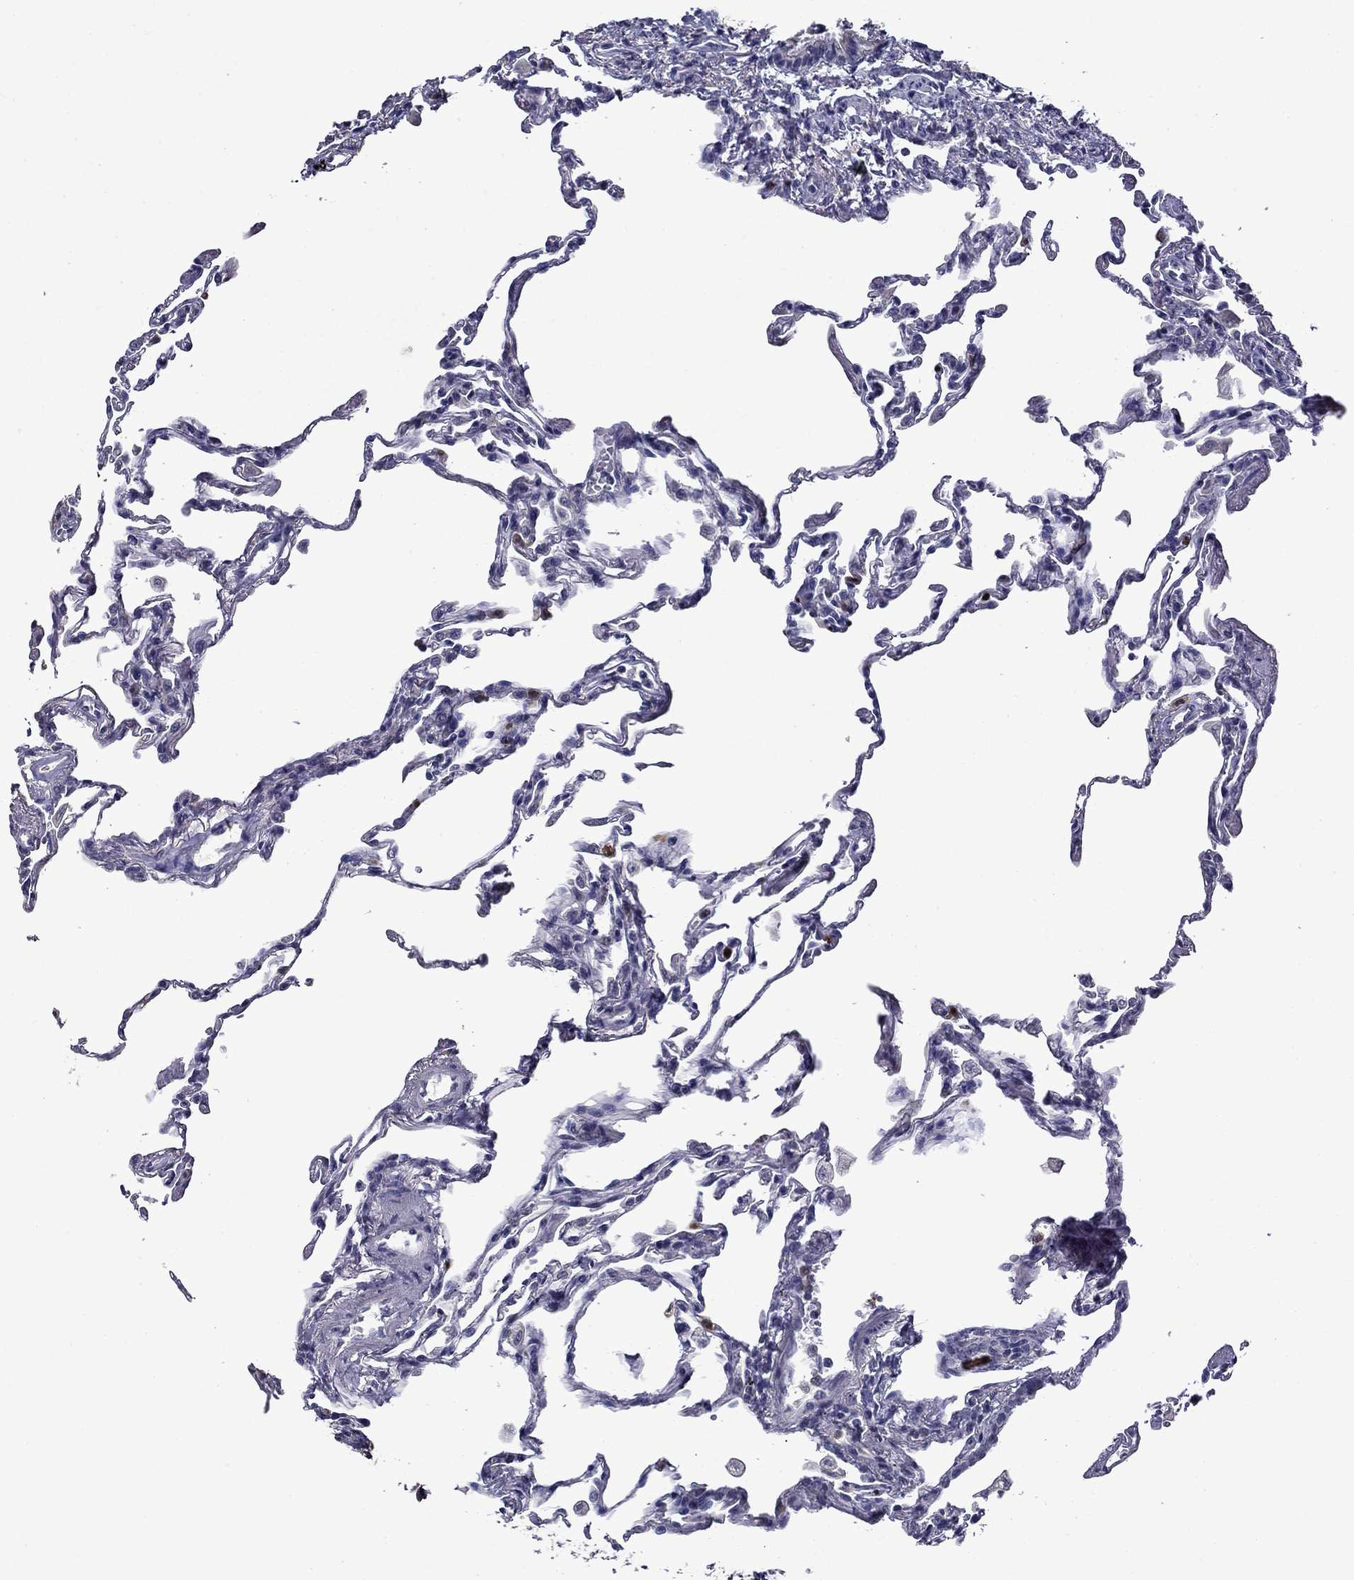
{"staining": {"intensity": "negative", "quantity": "none", "location": "none"}, "tissue": "lung", "cell_type": "Alveolar cells", "image_type": "normal", "snomed": [{"axis": "morphology", "description": "Normal tissue, NOS"}, {"axis": "topography", "description": "Lung"}], "caption": "High power microscopy photomicrograph of an immunohistochemistry photomicrograph of benign lung, revealing no significant staining in alveolar cells. (DAB (3,3'-diaminobenzidine) immunohistochemistry (IHC) with hematoxylin counter stain).", "gene": "IRF5", "patient": {"sex": "female", "age": 57}}